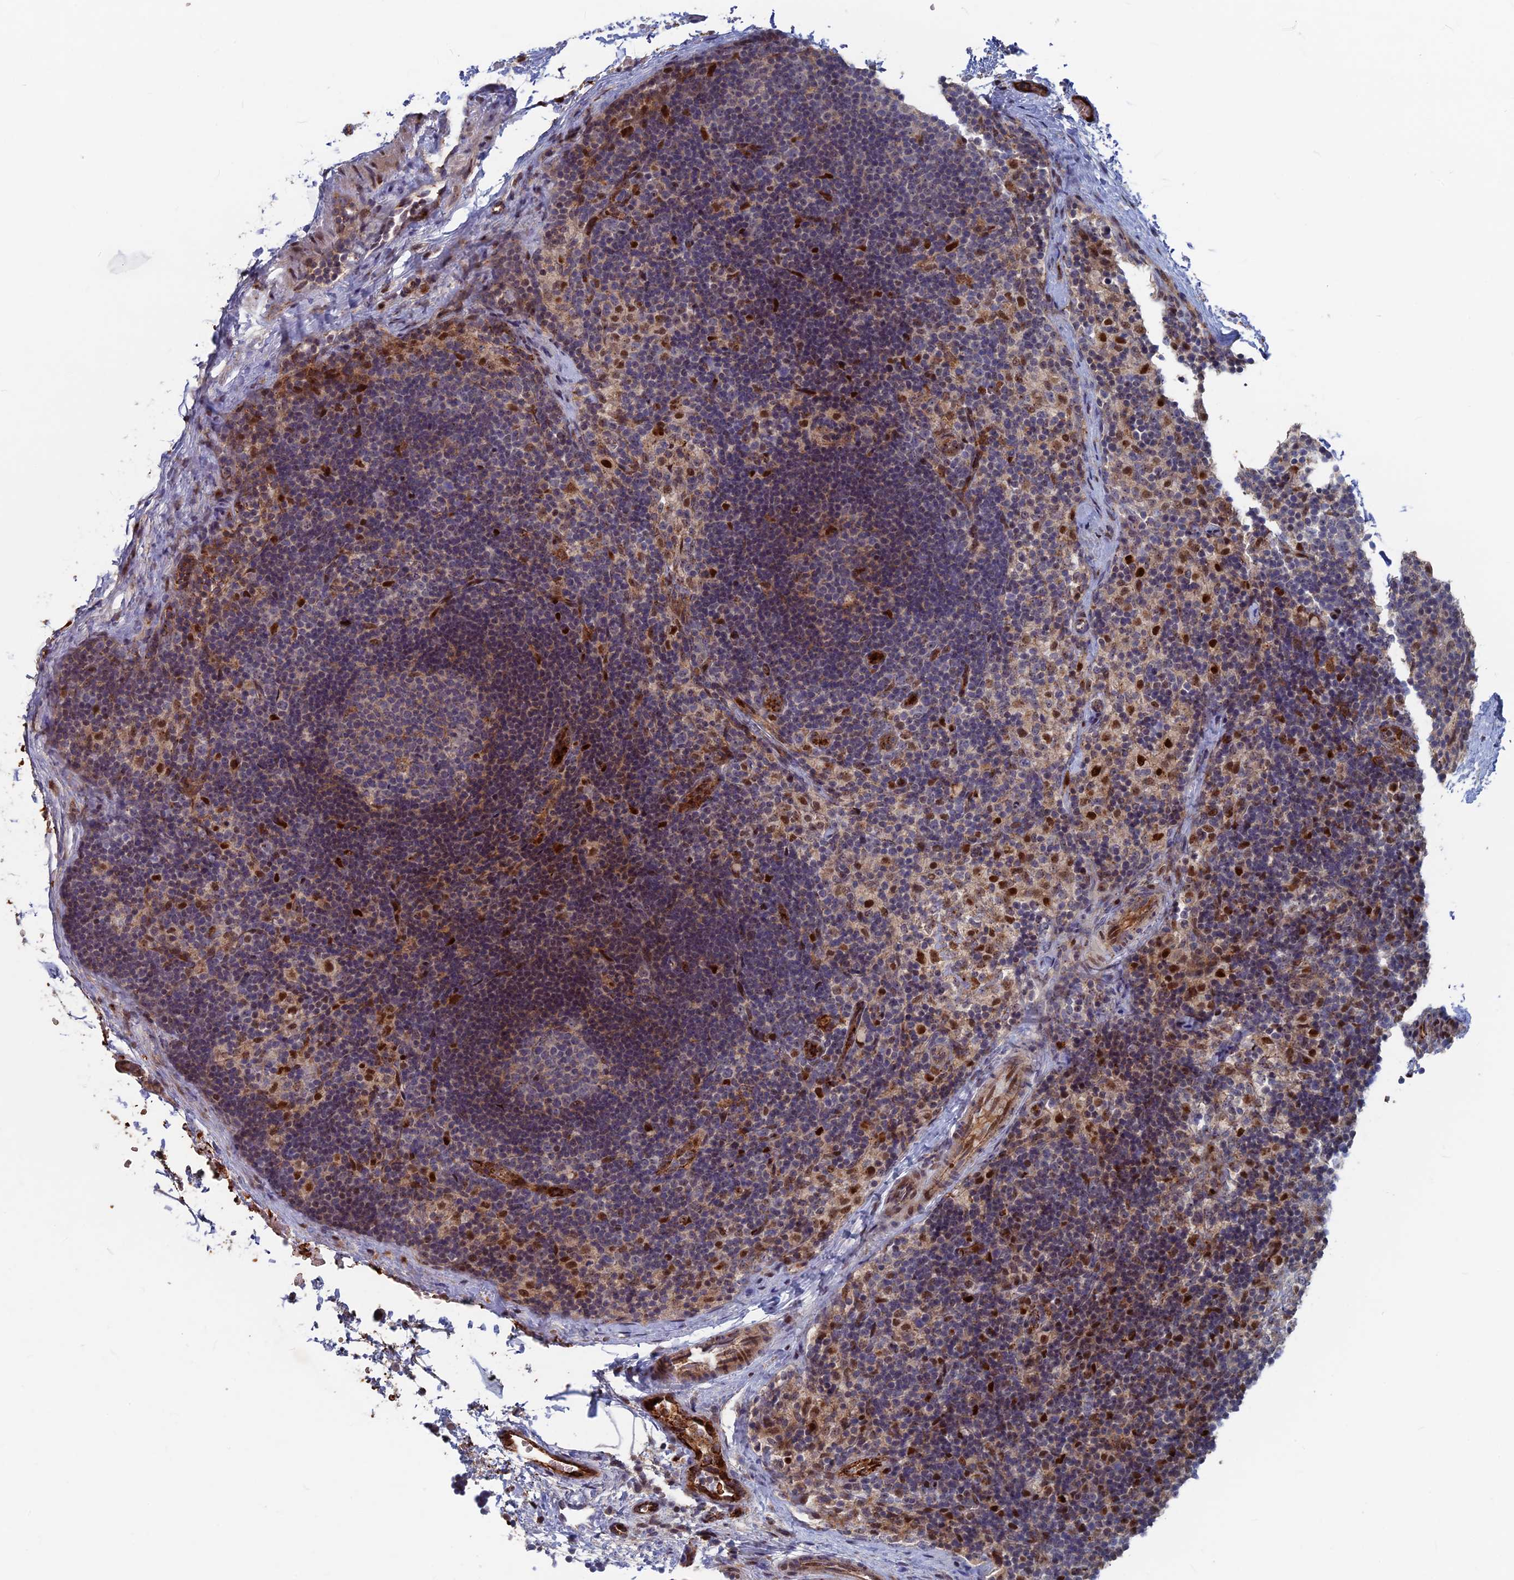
{"staining": {"intensity": "negative", "quantity": "none", "location": "none"}, "tissue": "lymph node", "cell_type": "Germinal center cells", "image_type": "normal", "snomed": [{"axis": "morphology", "description": "Normal tissue, NOS"}, {"axis": "topography", "description": "Lymph node"}], "caption": "This is an IHC photomicrograph of normal human lymph node. There is no expression in germinal center cells.", "gene": "SH3D21", "patient": {"sex": "female", "age": 22}}